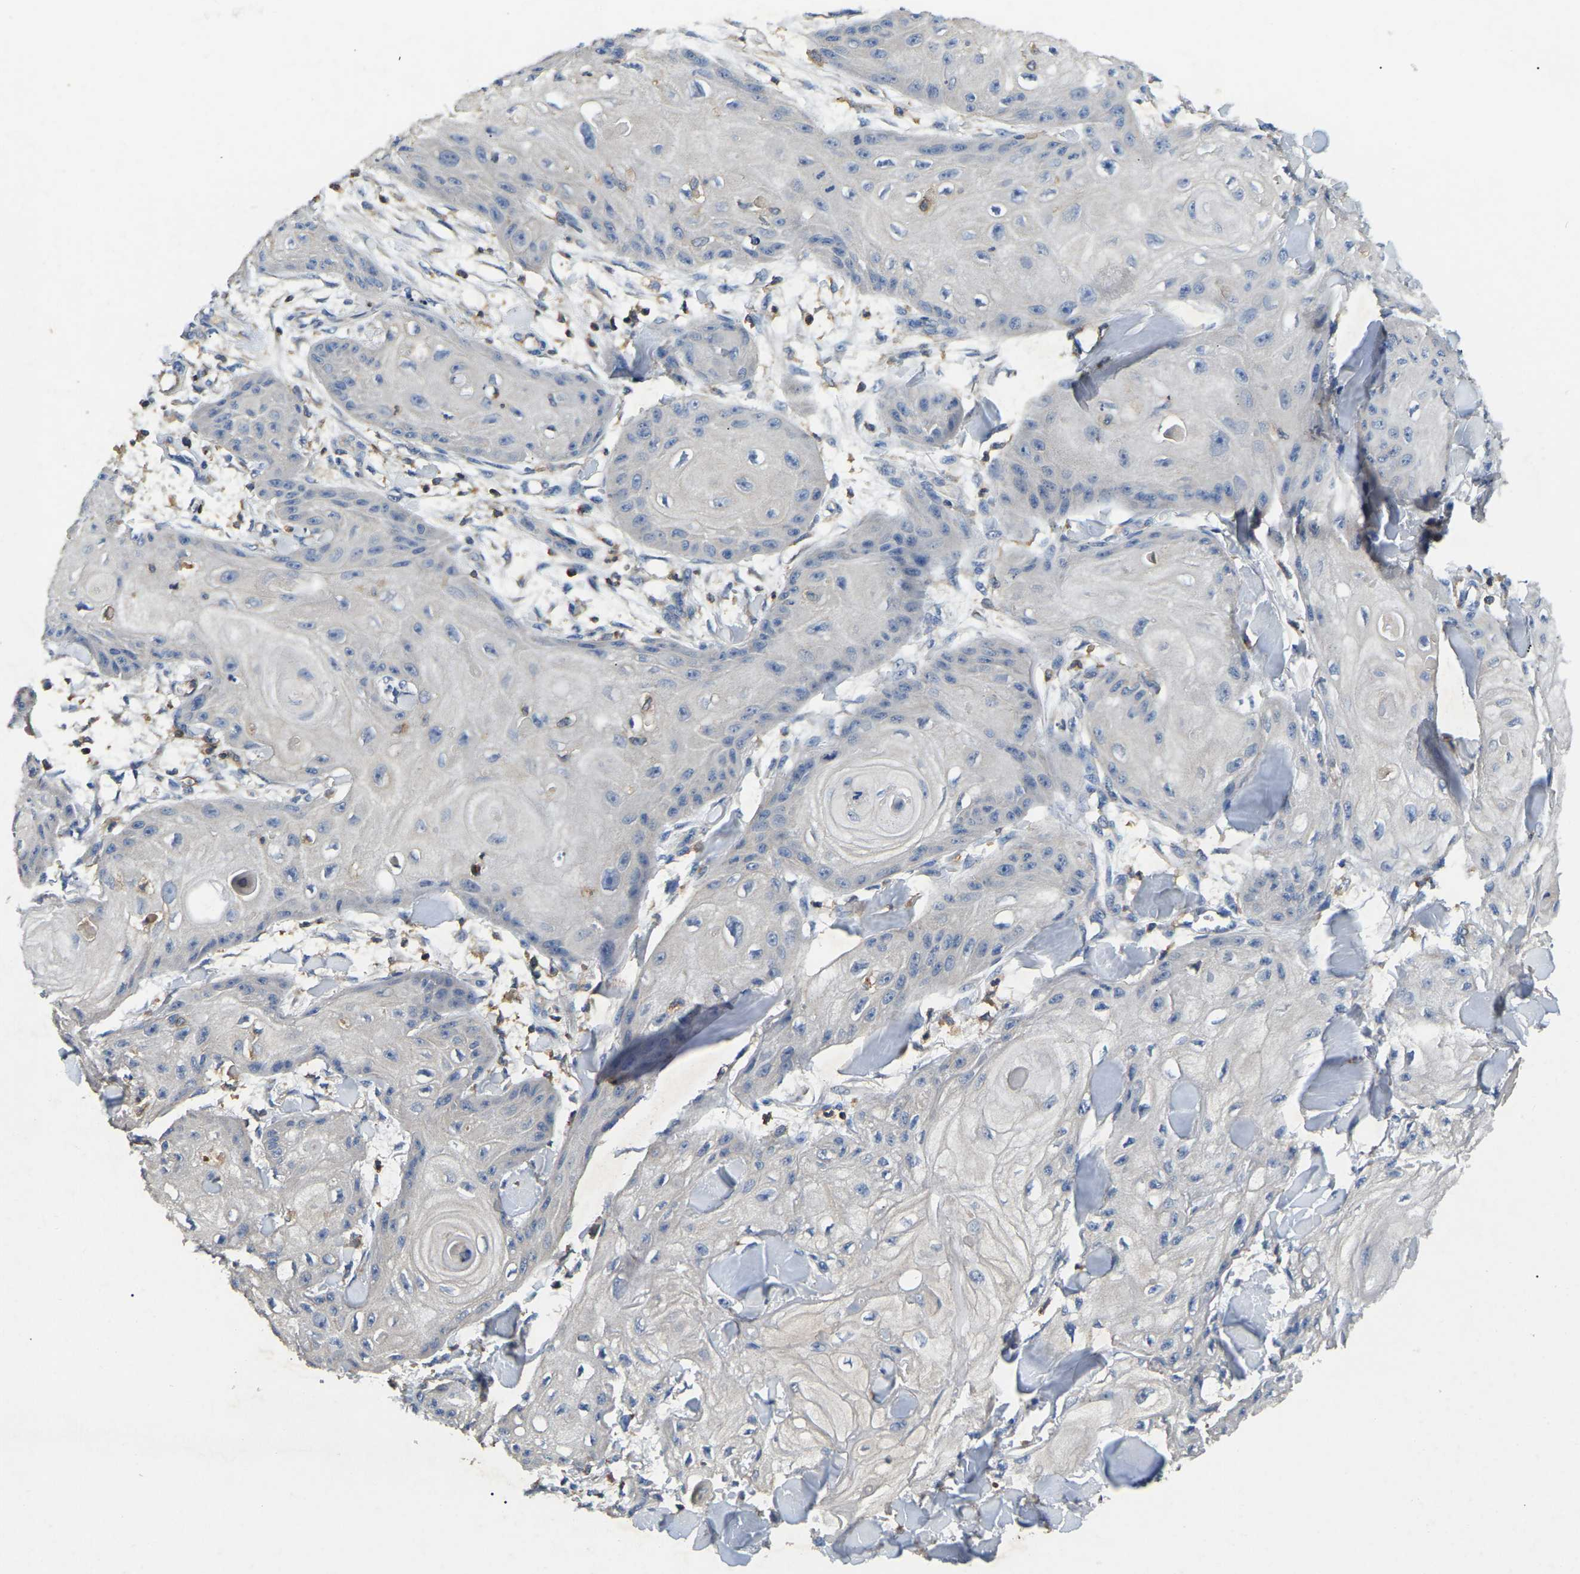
{"staining": {"intensity": "negative", "quantity": "none", "location": "none"}, "tissue": "skin cancer", "cell_type": "Tumor cells", "image_type": "cancer", "snomed": [{"axis": "morphology", "description": "Squamous cell carcinoma, NOS"}, {"axis": "topography", "description": "Skin"}], "caption": "High power microscopy image of an immunohistochemistry (IHC) image of skin cancer, revealing no significant positivity in tumor cells. Nuclei are stained in blue.", "gene": "SMPD2", "patient": {"sex": "male", "age": 74}}